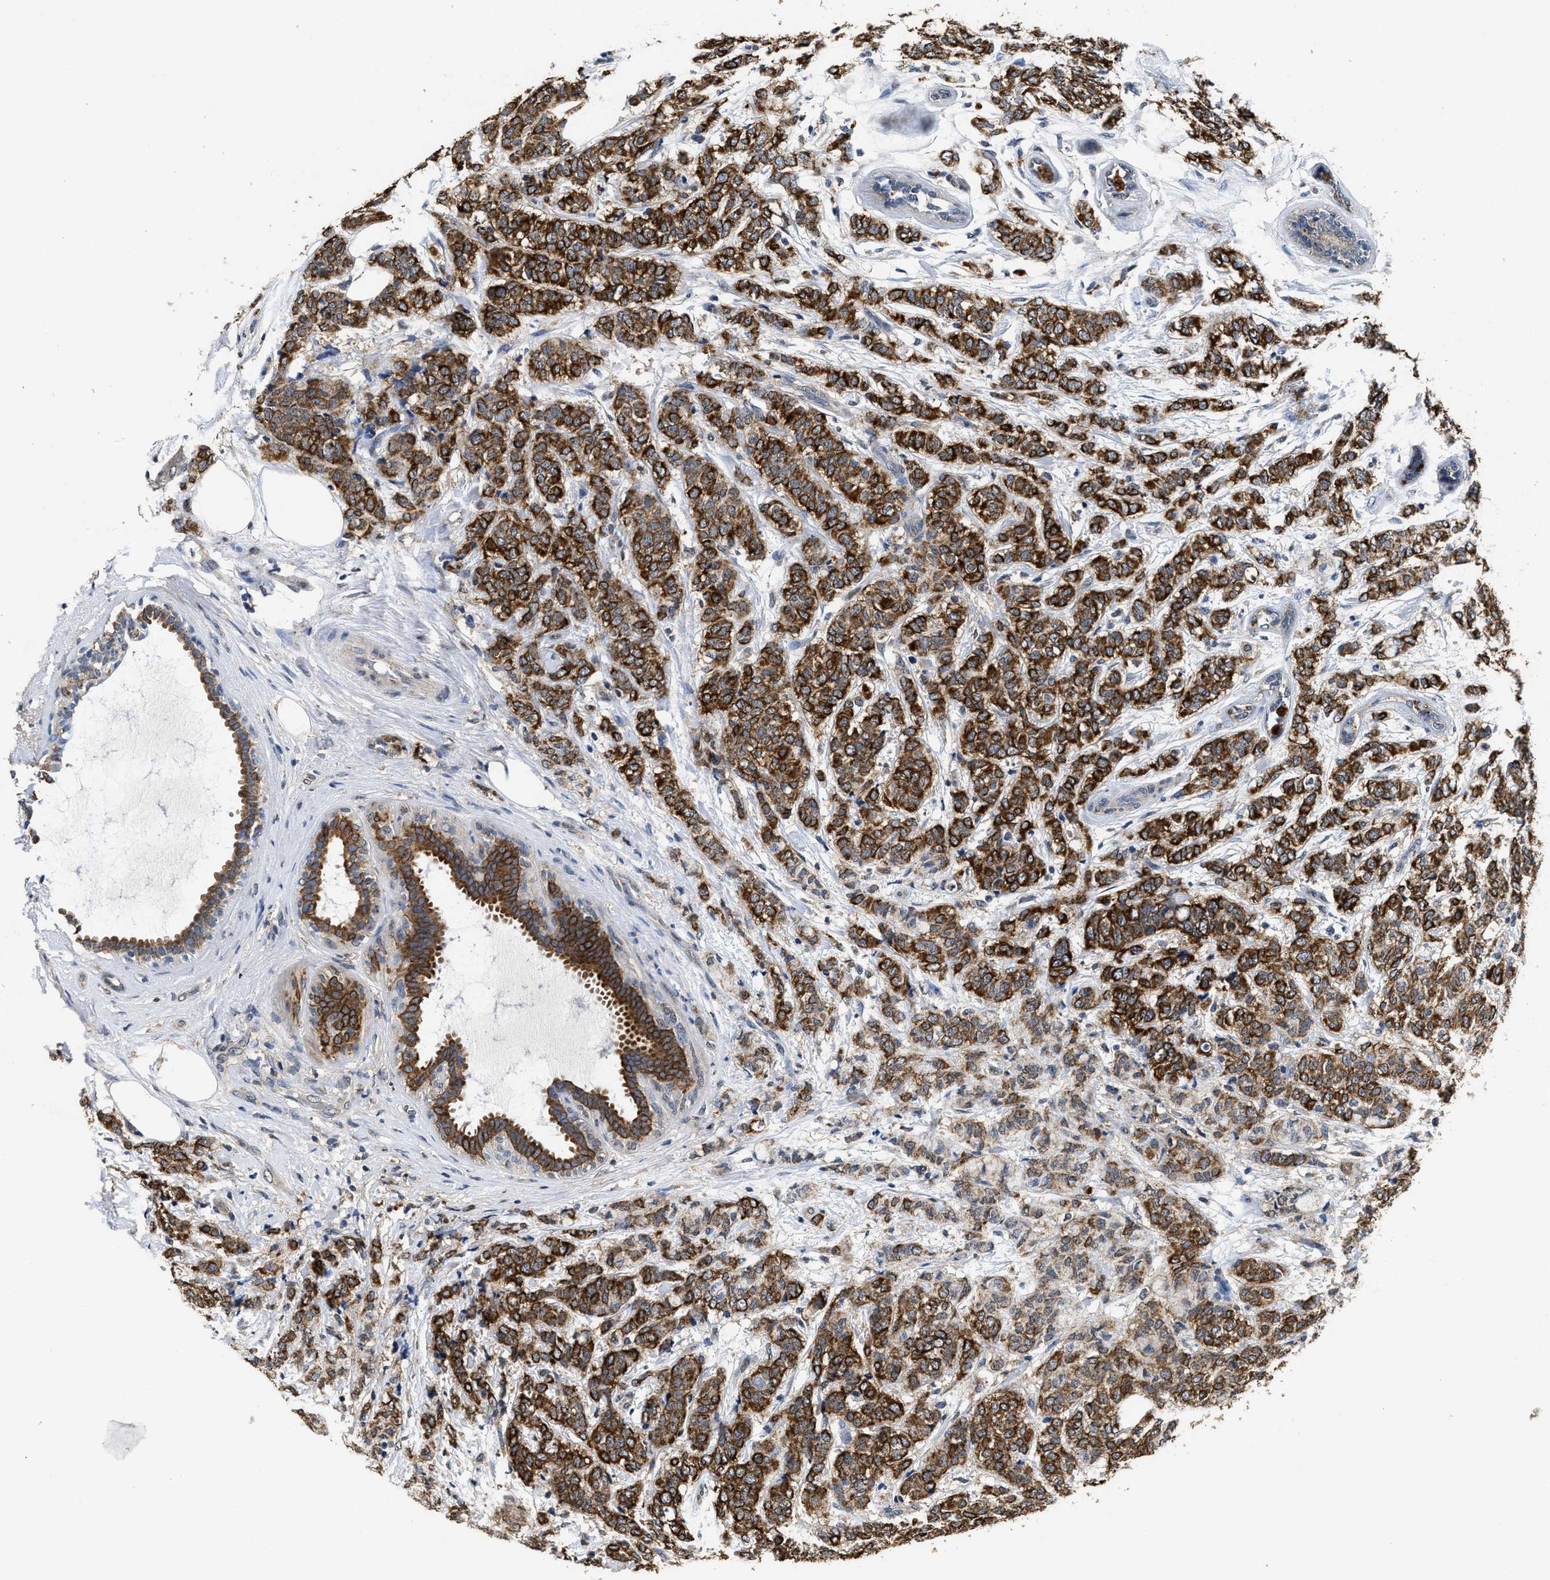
{"staining": {"intensity": "strong", "quantity": ">75%", "location": "cytoplasmic/membranous"}, "tissue": "breast cancer", "cell_type": "Tumor cells", "image_type": "cancer", "snomed": [{"axis": "morphology", "description": "Lobular carcinoma"}, {"axis": "topography", "description": "Breast"}], "caption": "Brown immunohistochemical staining in breast lobular carcinoma demonstrates strong cytoplasmic/membranous staining in about >75% of tumor cells.", "gene": "CTNNA1", "patient": {"sex": "female", "age": 60}}